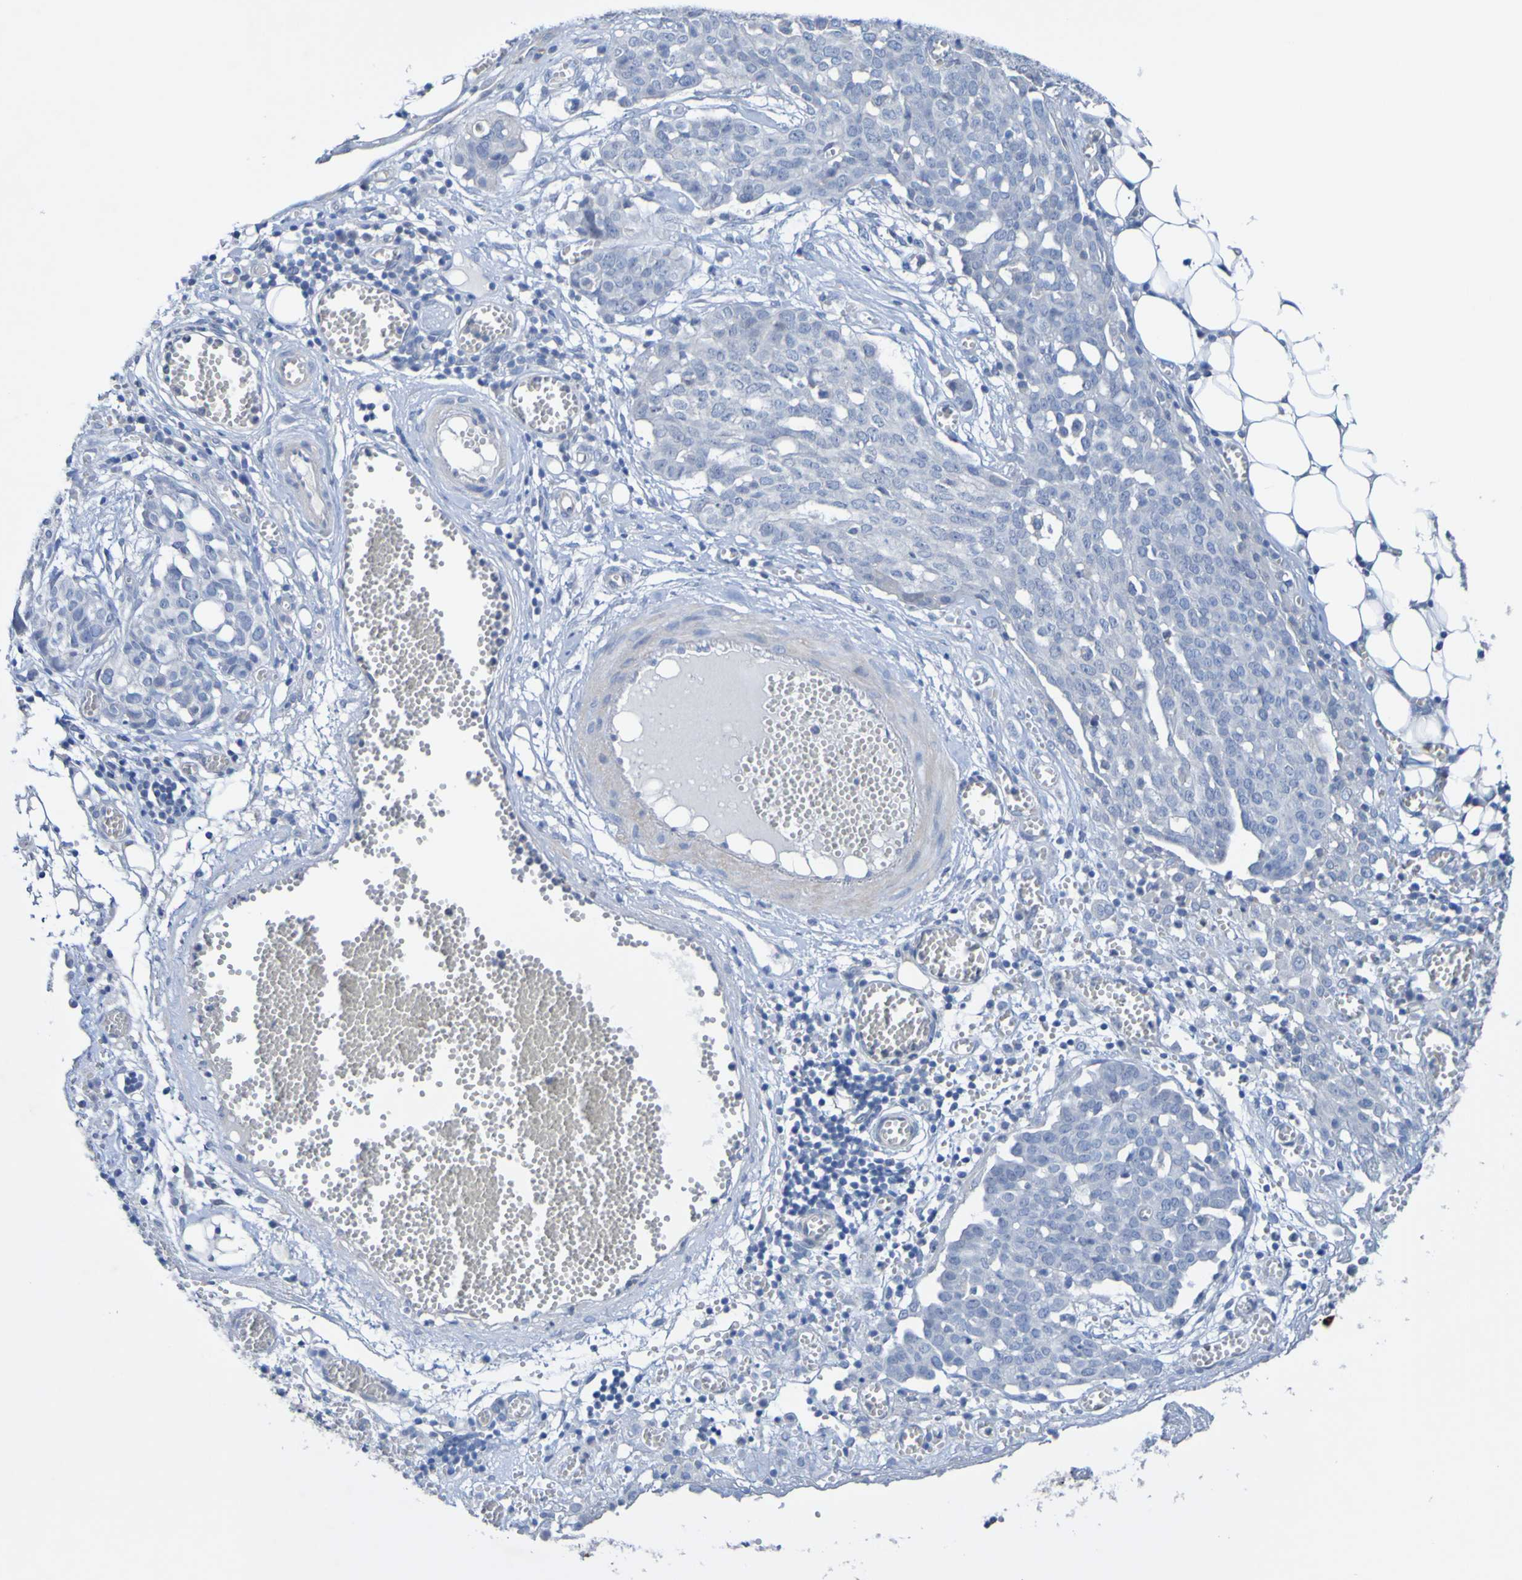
{"staining": {"intensity": "negative", "quantity": "none", "location": "none"}, "tissue": "ovarian cancer", "cell_type": "Tumor cells", "image_type": "cancer", "snomed": [{"axis": "morphology", "description": "Cystadenocarcinoma, serous, NOS"}, {"axis": "topography", "description": "Soft tissue"}, {"axis": "topography", "description": "Ovary"}], "caption": "IHC of human ovarian cancer (serous cystadenocarcinoma) demonstrates no staining in tumor cells.", "gene": "ACMSD", "patient": {"sex": "female", "age": 57}}